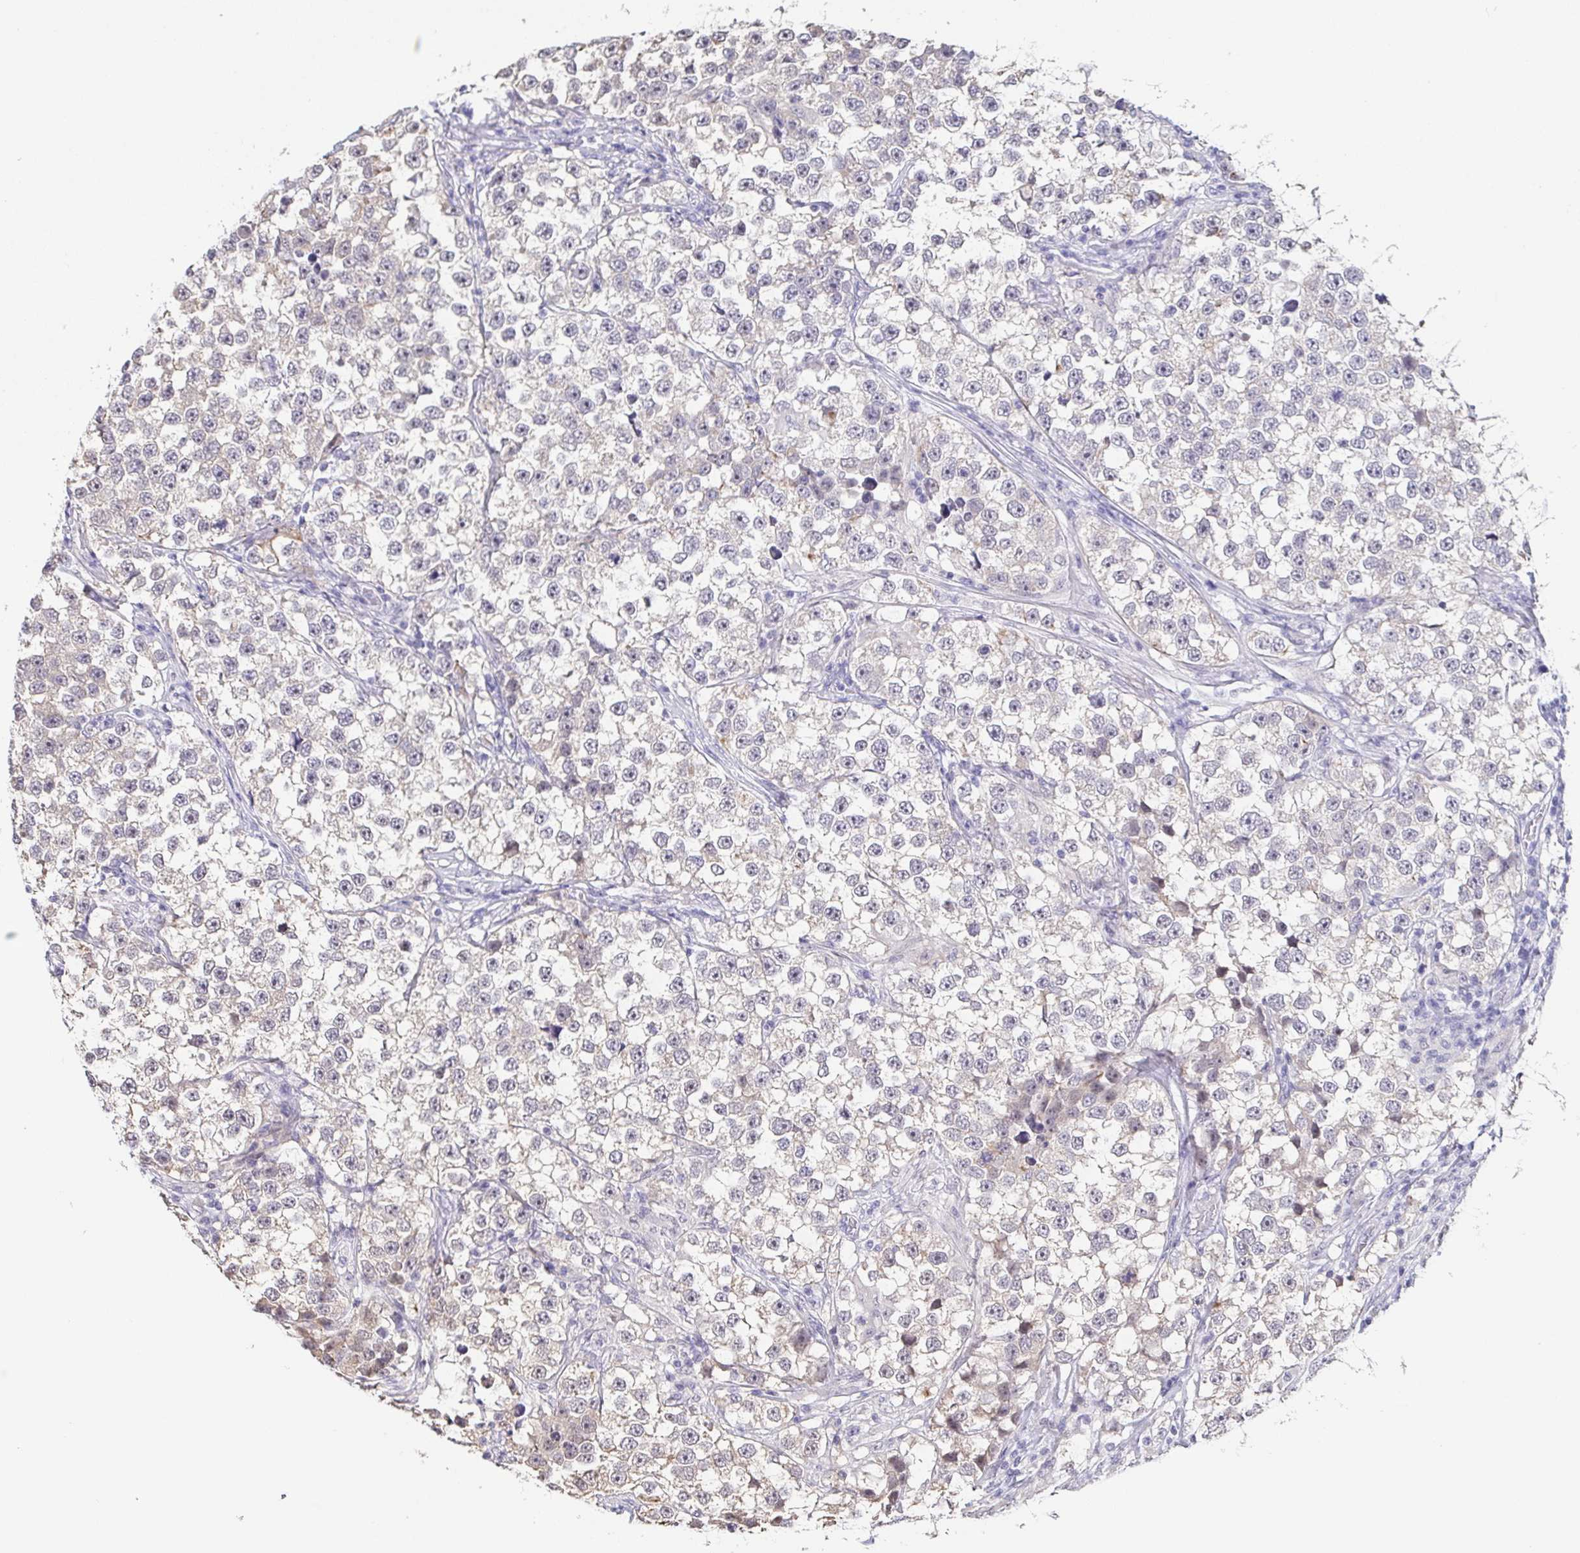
{"staining": {"intensity": "negative", "quantity": "none", "location": "none"}, "tissue": "testis cancer", "cell_type": "Tumor cells", "image_type": "cancer", "snomed": [{"axis": "morphology", "description": "Seminoma, NOS"}, {"axis": "topography", "description": "Testis"}], "caption": "This histopathology image is of testis cancer stained with immunohistochemistry (IHC) to label a protein in brown with the nuclei are counter-stained blue. There is no expression in tumor cells.", "gene": "NEFH", "patient": {"sex": "male", "age": 46}}